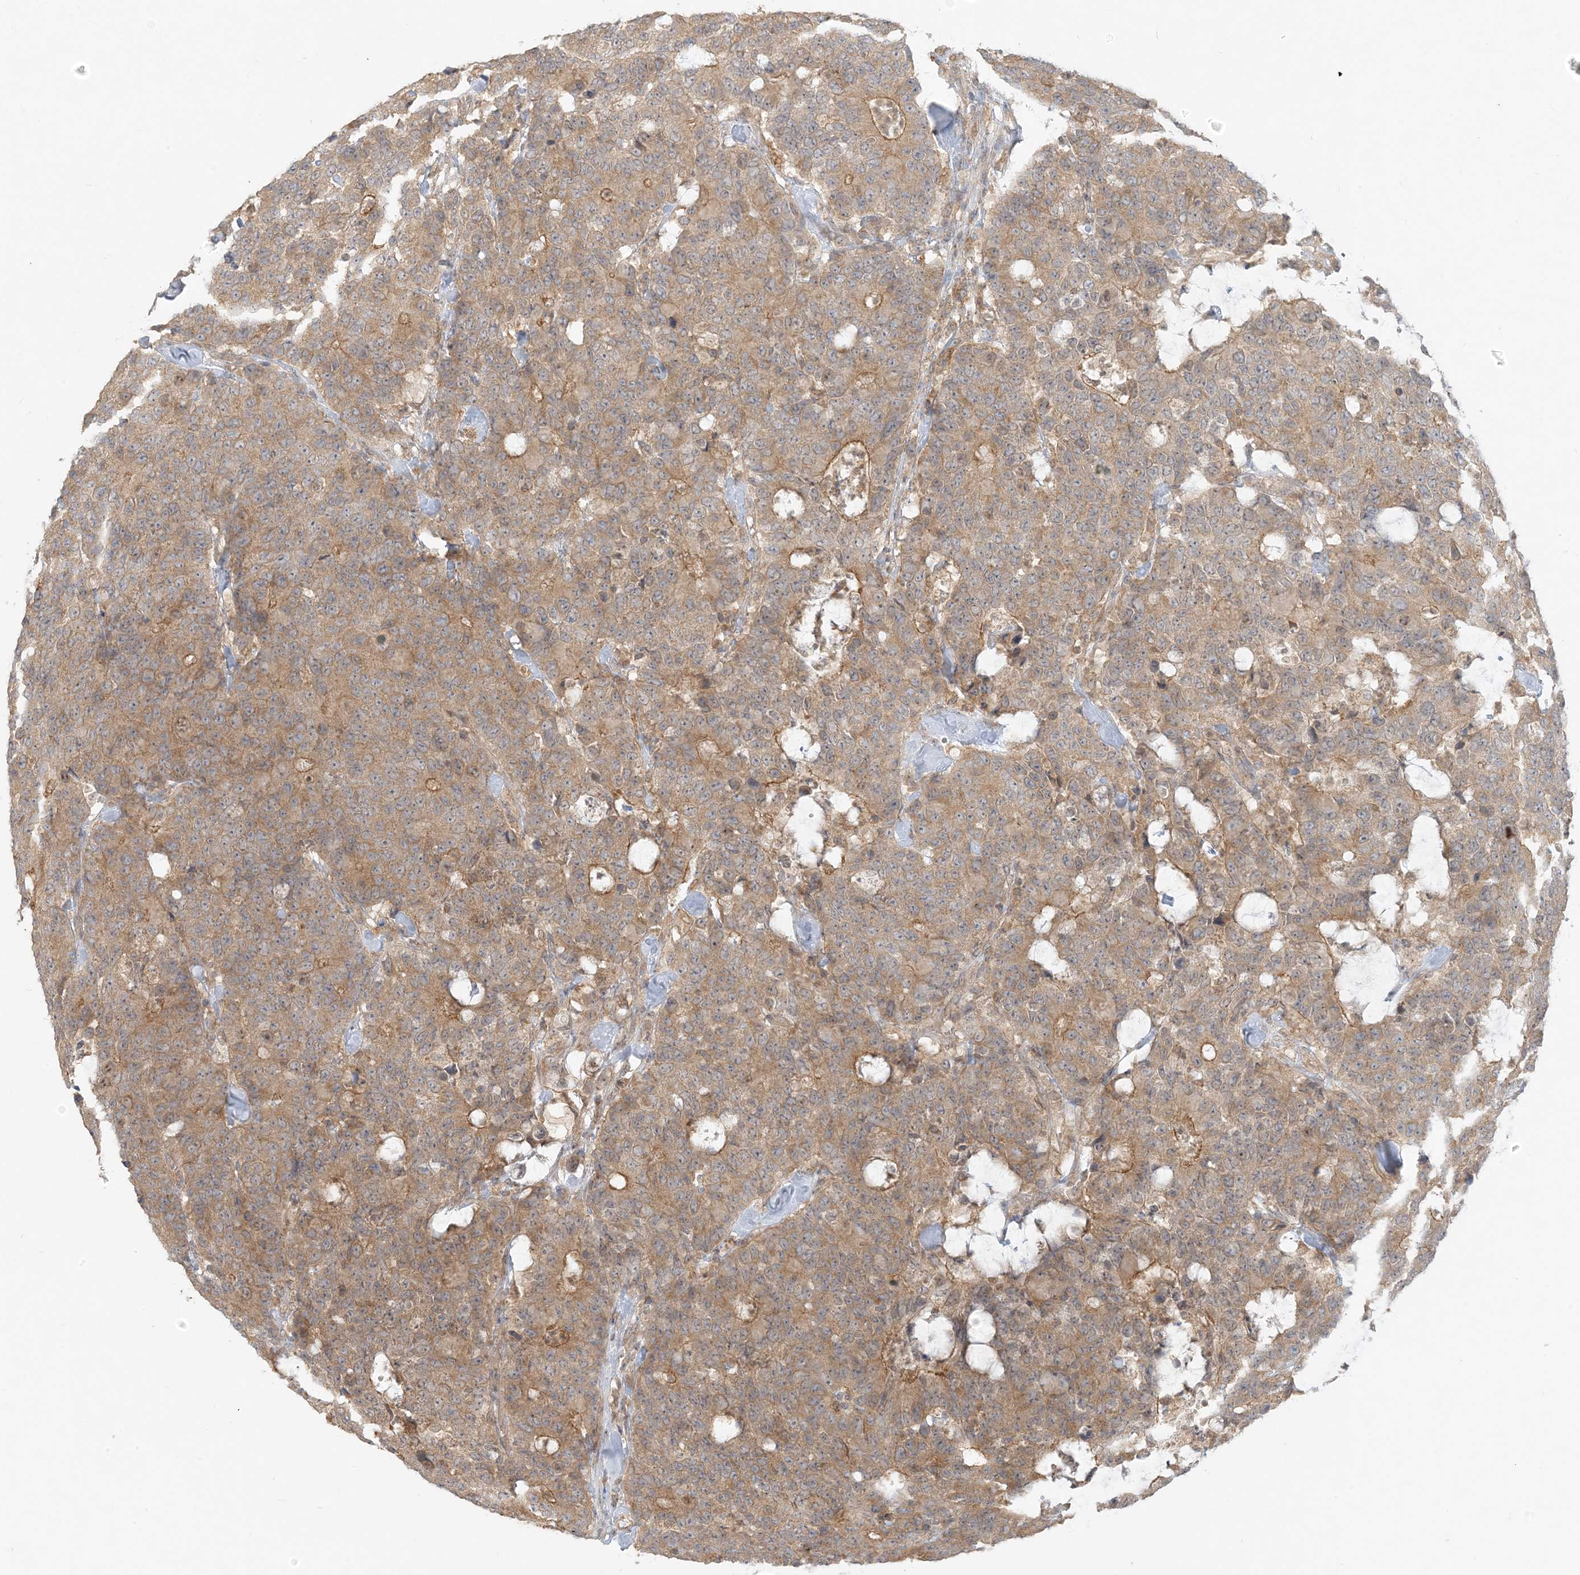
{"staining": {"intensity": "moderate", "quantity": ">75%", "location": "cytoplasmic/membranous"}, "tissue": "colorectal cancer", "cell_type": "Tumor cells", "image_type": "cancer", "snomed": [{"axis": "morphology", "description": "Adenocarcinoma, NOS"}, {"axis": "topography", "description": "Colon"}], "caption": "A micrograph of adenocarcinoma (colorectal) stained for a protein shows moderate cytoplasmic/membranous brown staining in tumor cells.", "gene": "MCOLN1", "patient": {"sex": "female", "age": 86}}